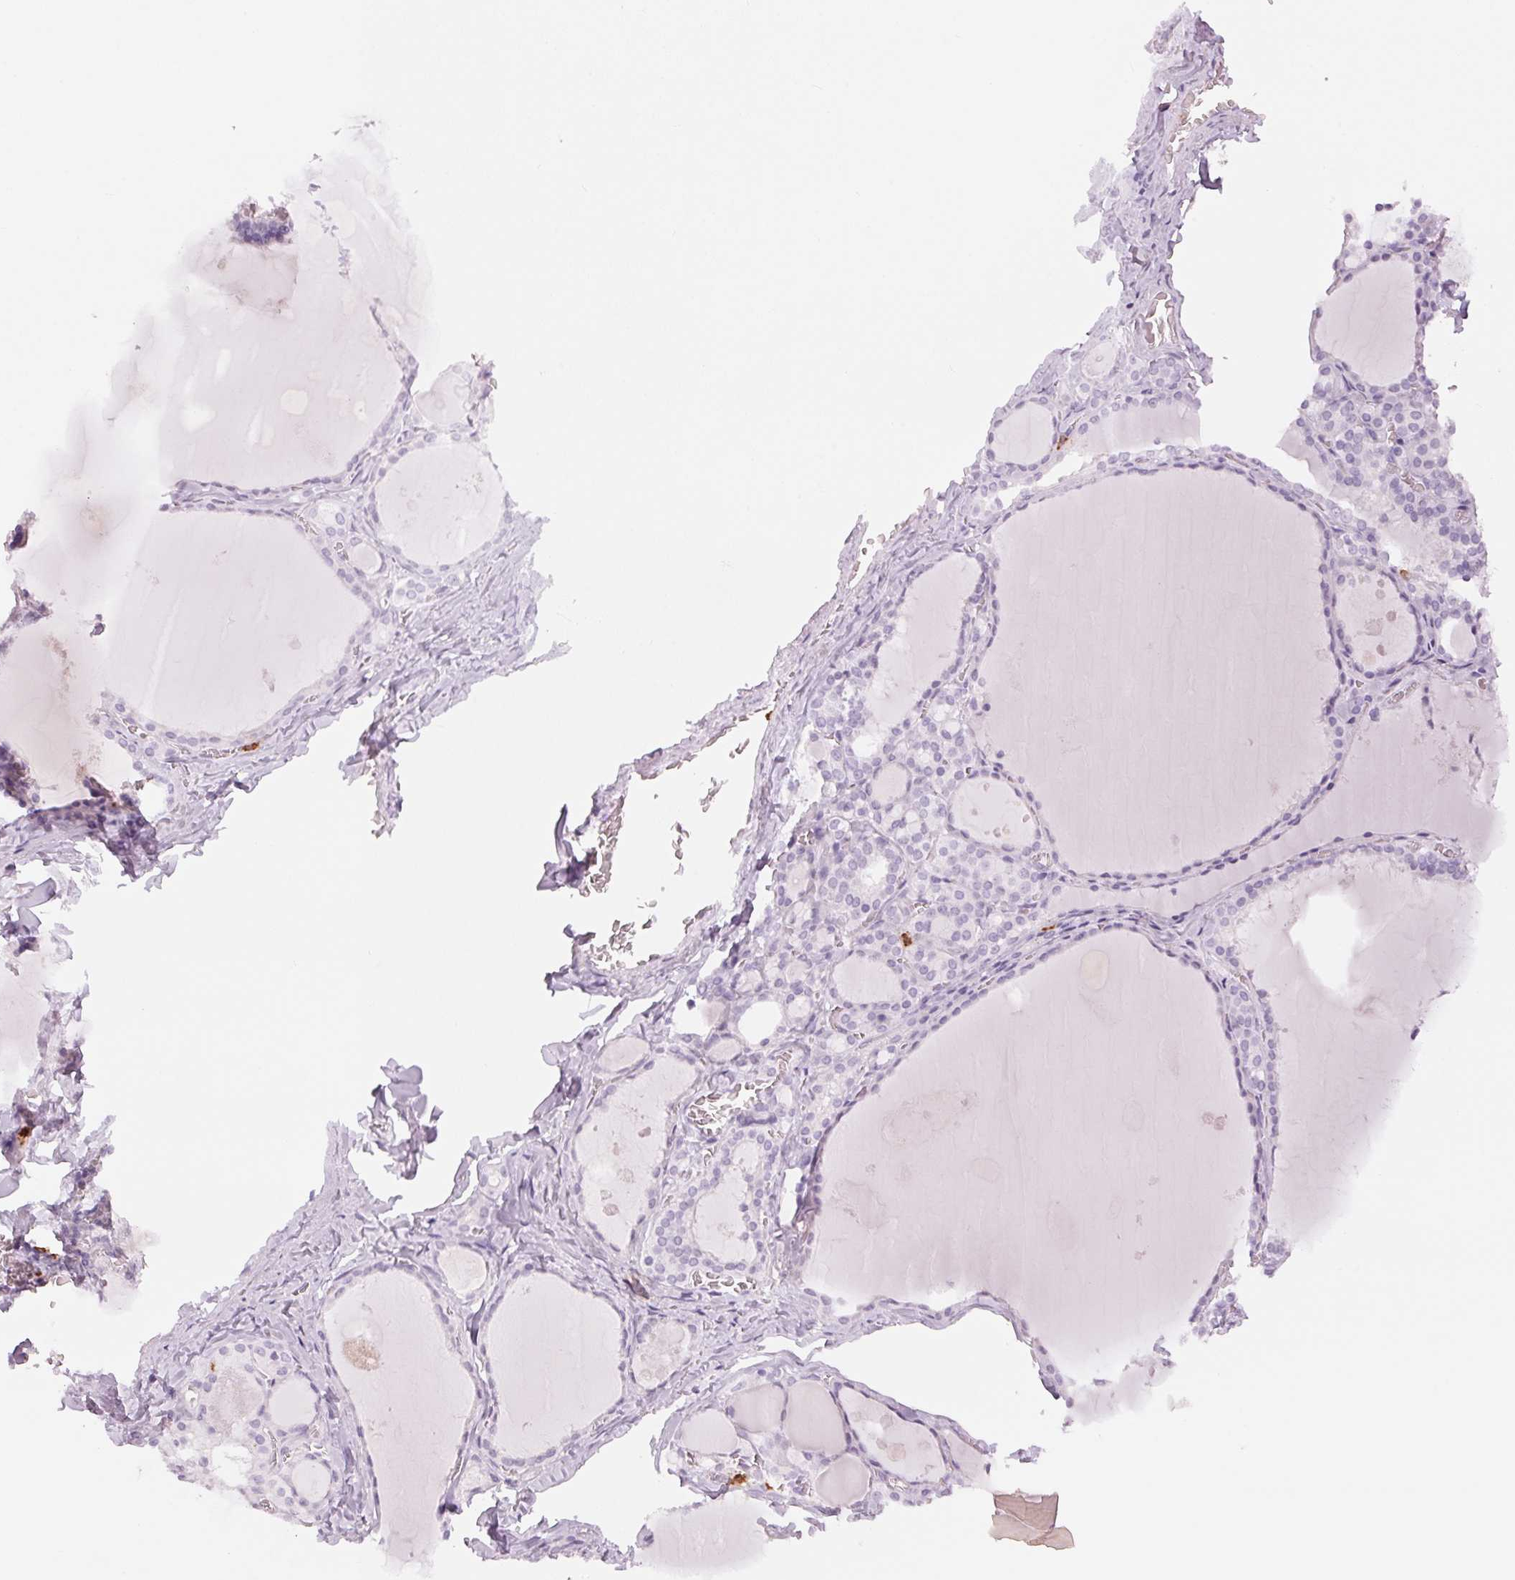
{"staining": {"intensity": "negative", "quantity": "none", "location": "none"}, "tissue": "thyroid gland", "cell_type": "Glandular cells", "image_type": "normal", "snomed": [{"axis": "morphology", "description": "Normal tissue, NOS"}, {"axis": "topography", "description": "Thyroid gland"}], "caption": "A photomicrograph of thyroid gland stained for a protein demonstrates no brown staining in glandular cells.", "gene": "KLK7", "patient": {"sex": "male", "age": 56}}